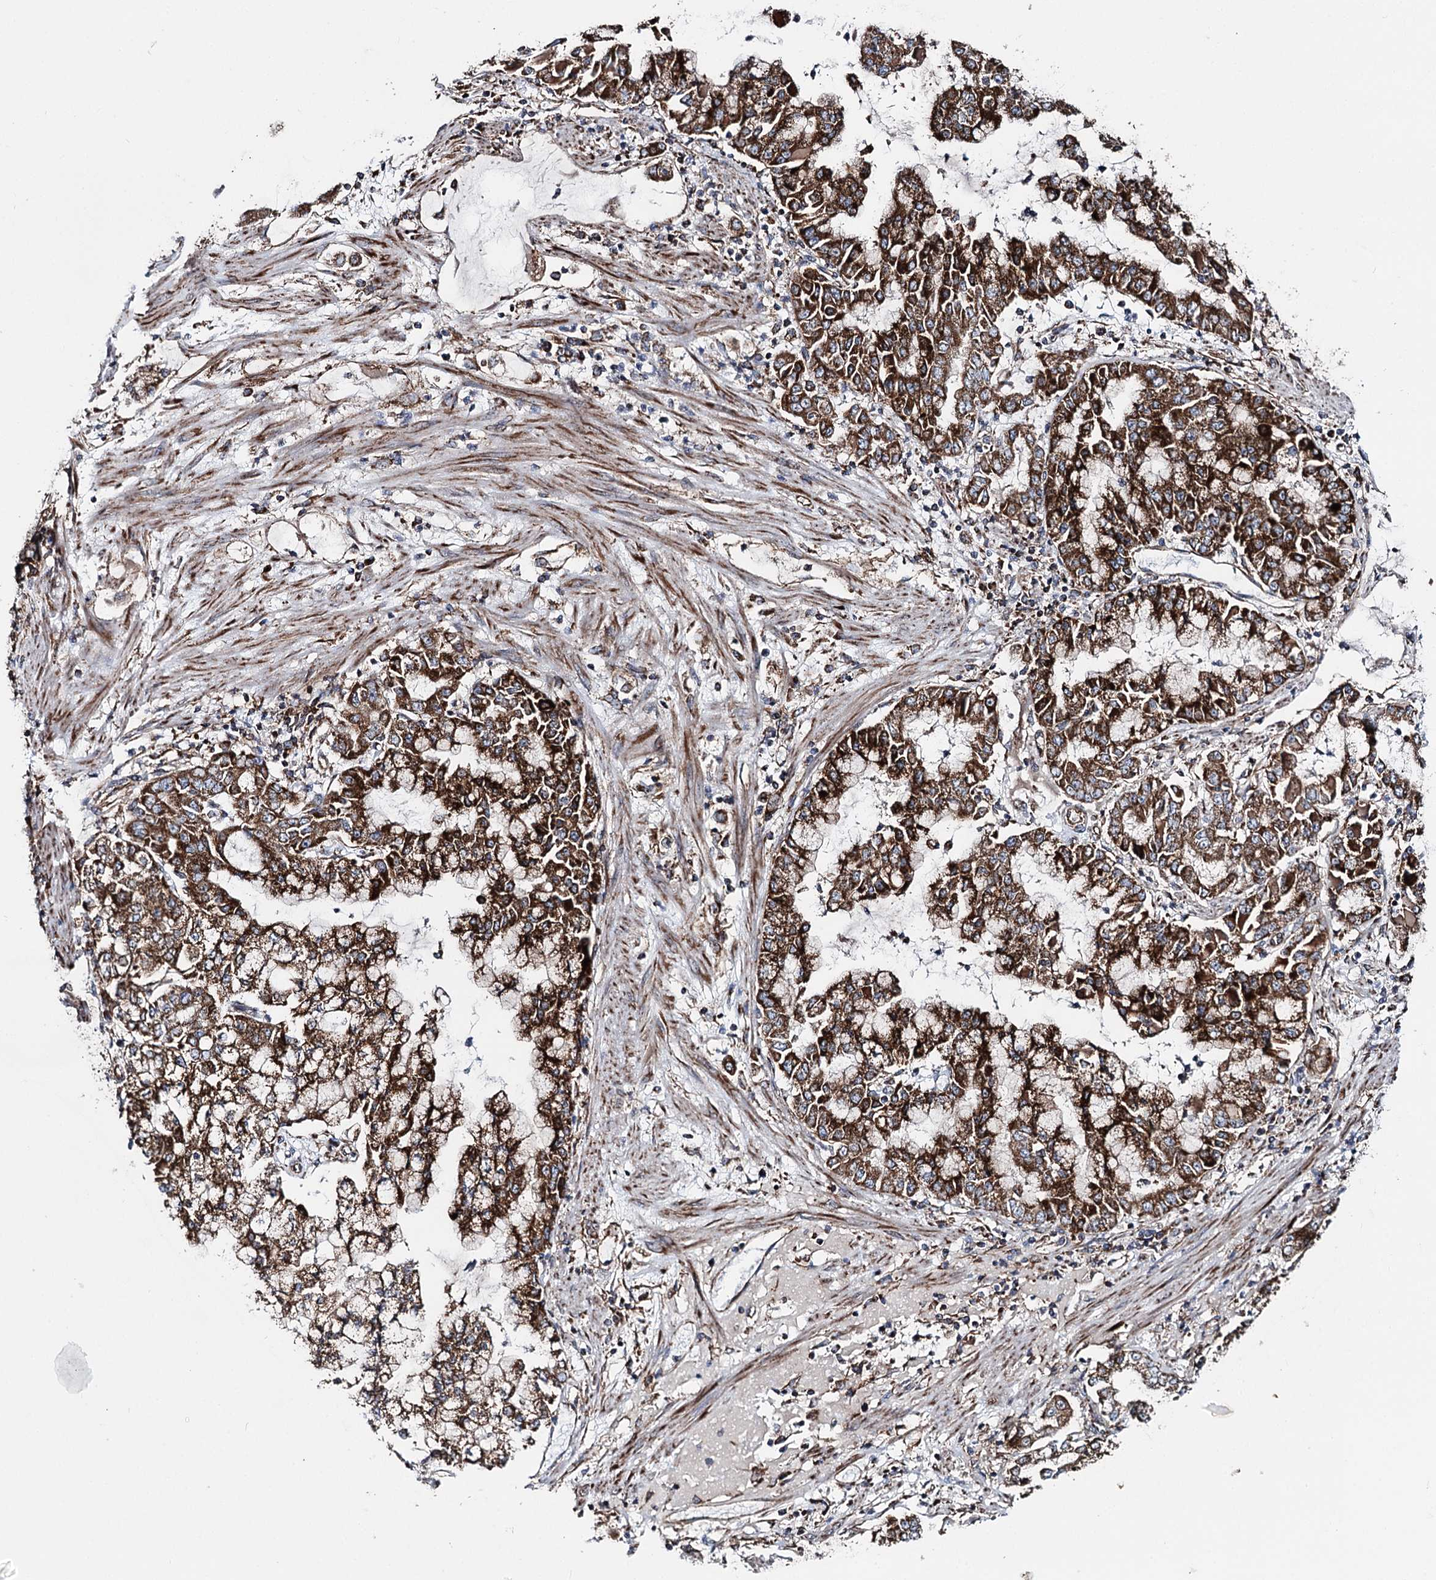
{"staining": {"intensity": "moderate", "quantity": ">75%", "location": "cytoplasmic/membranous"}, "tissue": "stomach cancer", "cell_type": "Tumor cells", "image_type": "cancer", "snomed": [{"axis": "morphology", "description": "Adenocarcinoma, NOS"}, {"axis": "topography", "description": "Stomach"}], "caption": "About >75% of tumor cells in stomach adenocarcinoma display moderate cytoplasmic/membranous protein expression as visualized by brown immunohistochemical staining.", "gene": "MSANTD2", "patient": {"sex": "male", "age": 76}}